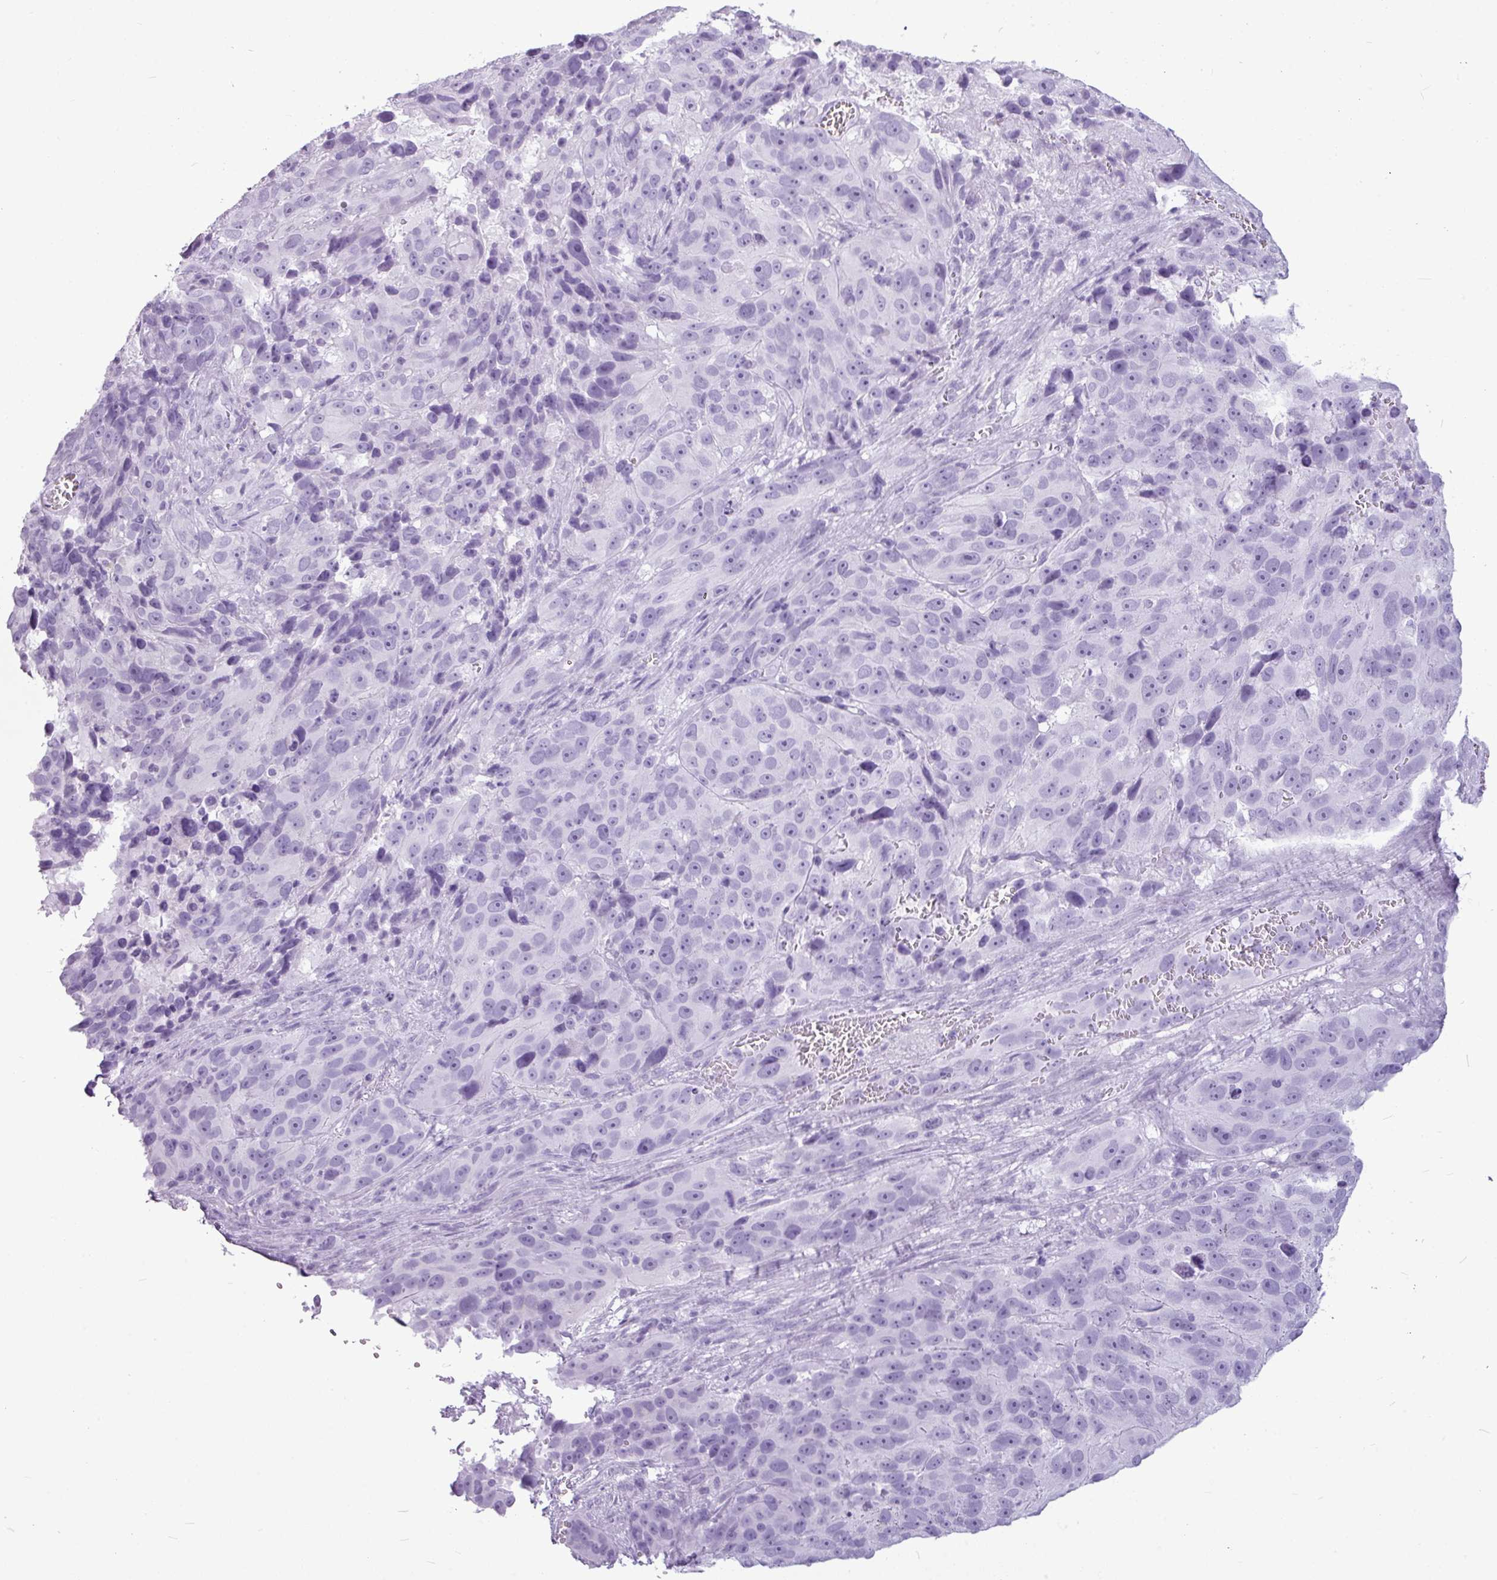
{"staining": {"intensity": "negative", "quantity": "none", "location": "none"}, "tissue": "melanoma", "cell_type": "Tumor cells", "image_type": "cancer", "snomed": [{"axis": "morphology", "description": "Malignant melanoma, NOS"}, {"axis": "topography", "description": "Skin"}], "caption": "Tumor cells are negative for protein expression in human melanoma.", "gene": "AMY1B", "patient": {"sex": "male", "age": 84}}